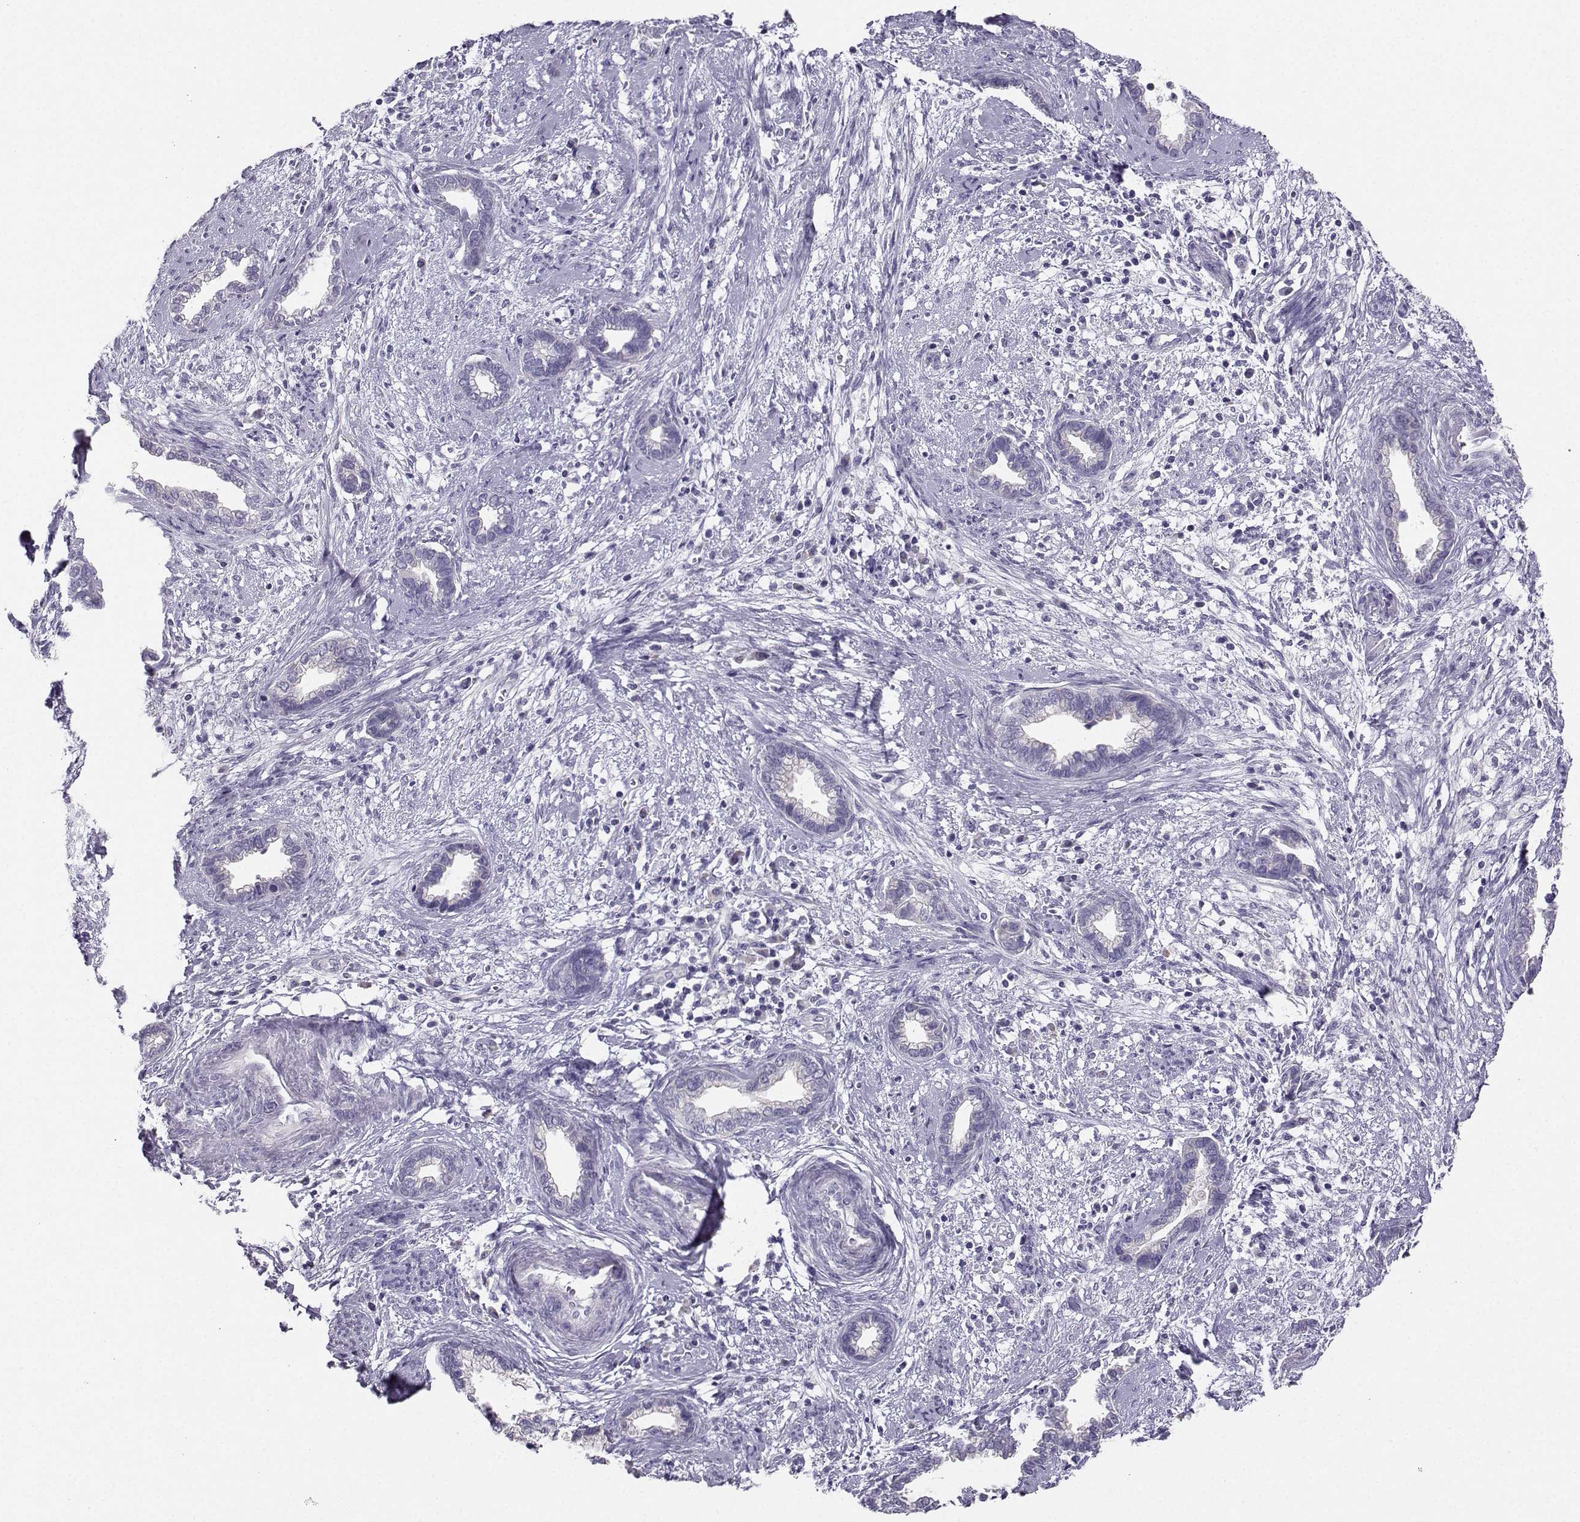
{"staining": {"intensity": "negative", "quantity": "none", "location": "none"}, "tissue": "cervical cancer", "cell_type": "Tumor cells", "image_type": "cancer", "snomed": [{"axis": "morphology", "description": "Adenocarcinoma, NOS"}, {"axis": "topography", "description": "Cervix"}], "caption": "Protein analysis of cervical cancer (adenocarcinoma) reveals no significant expression in tumor cells. Nuclei are stained in blue.", "gene": "AVP", "patient": {"sex": "female", "age": 62}}